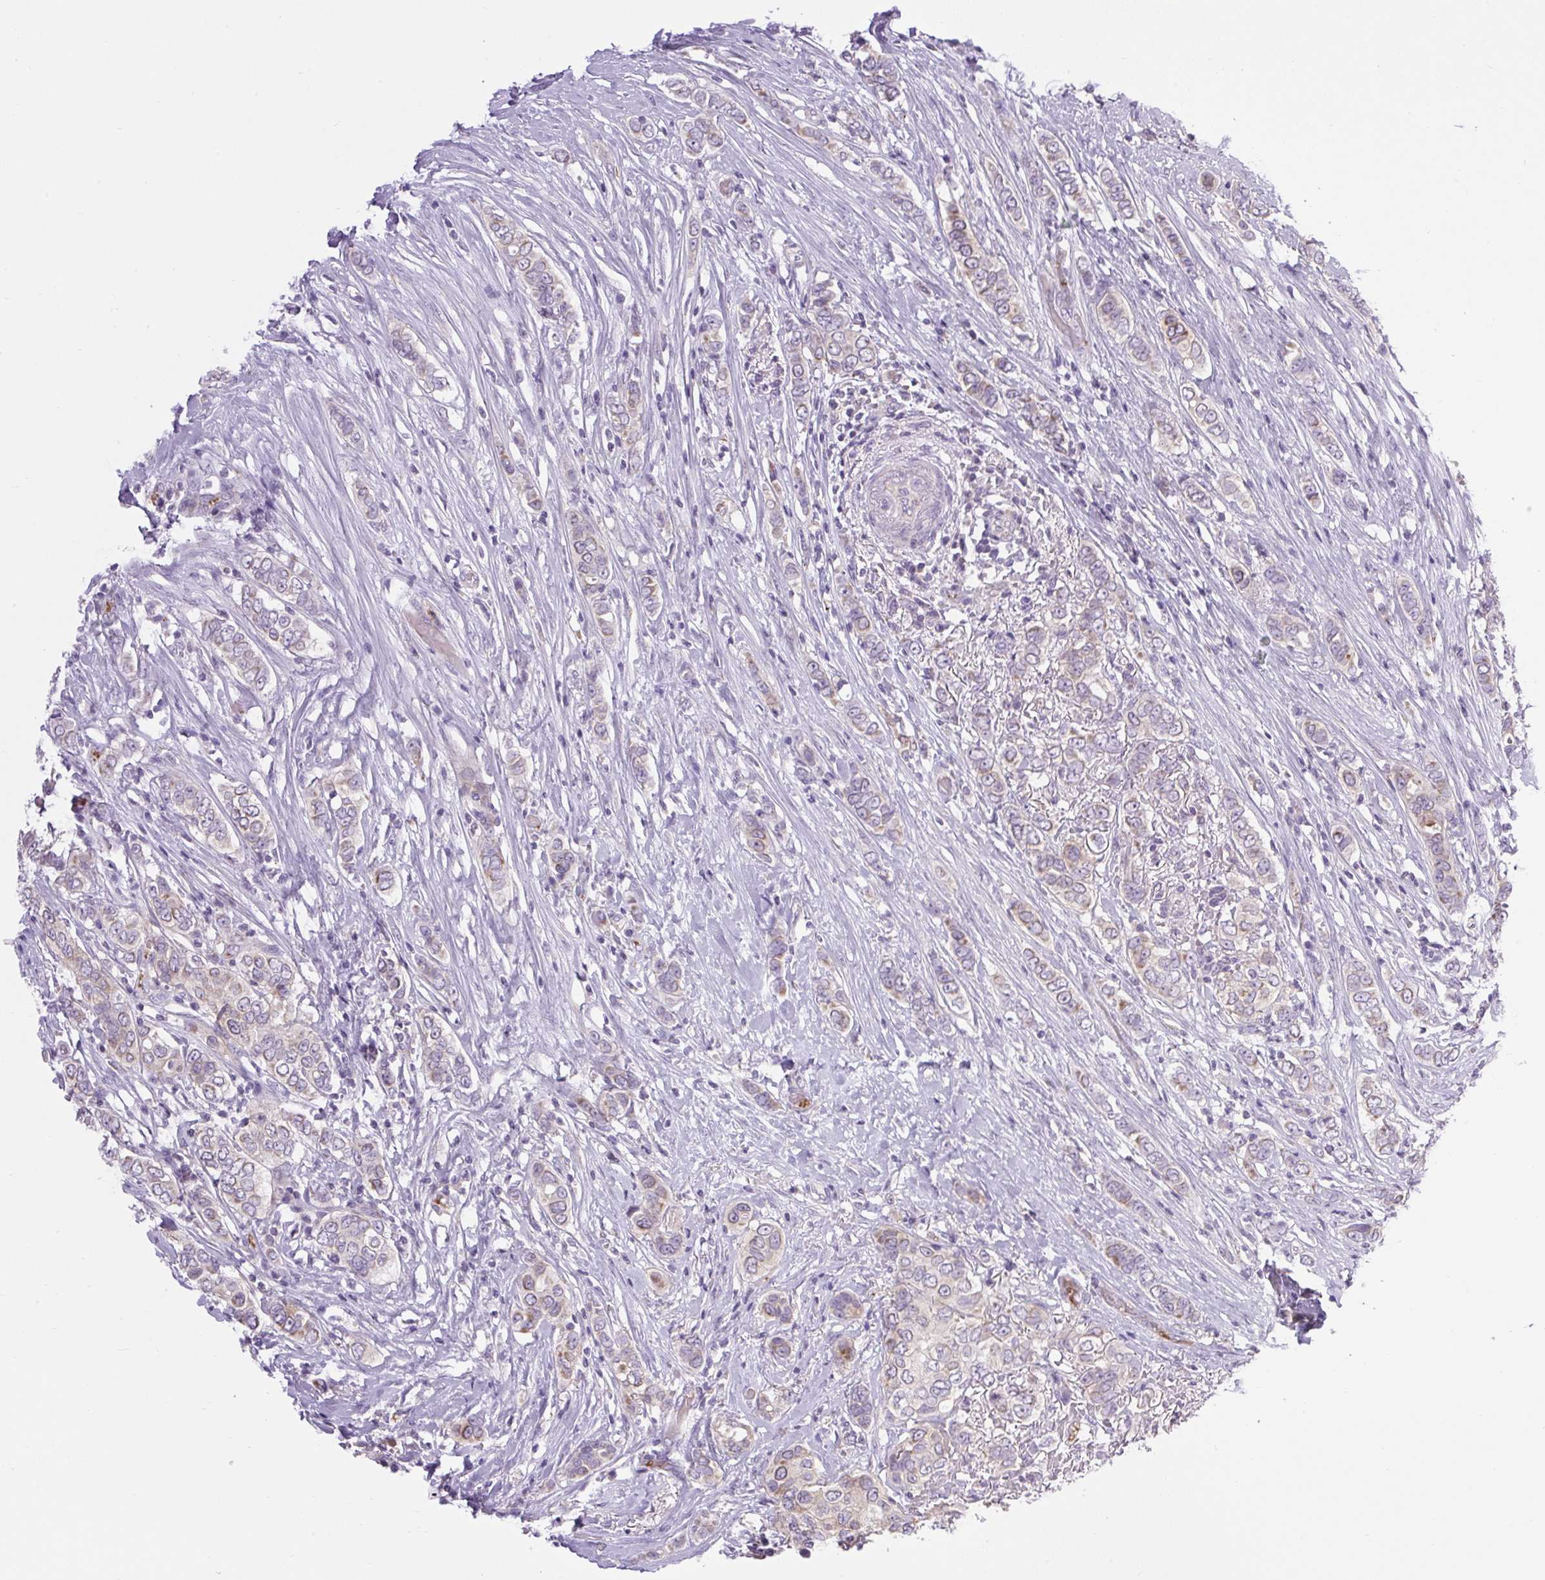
{"staining": {"intensity": "weak", "quantity": "<25%", "location": "cytoplasmic/membranous"}, "tissue": "breast cancer", "cell_type": "Tumor cells", "image_type": "cancer", "snomed": [{"axis": "morphology", "description": "Lobular carcinoma"}, {"axis": "topography", "description": "Breast"}], "caption": "Breast cancer was stained to show a protein in brown. There is no significant staining in tumor cells.", "gene": "RNASE10", "patient": {"sex": "female", "age": 51}}